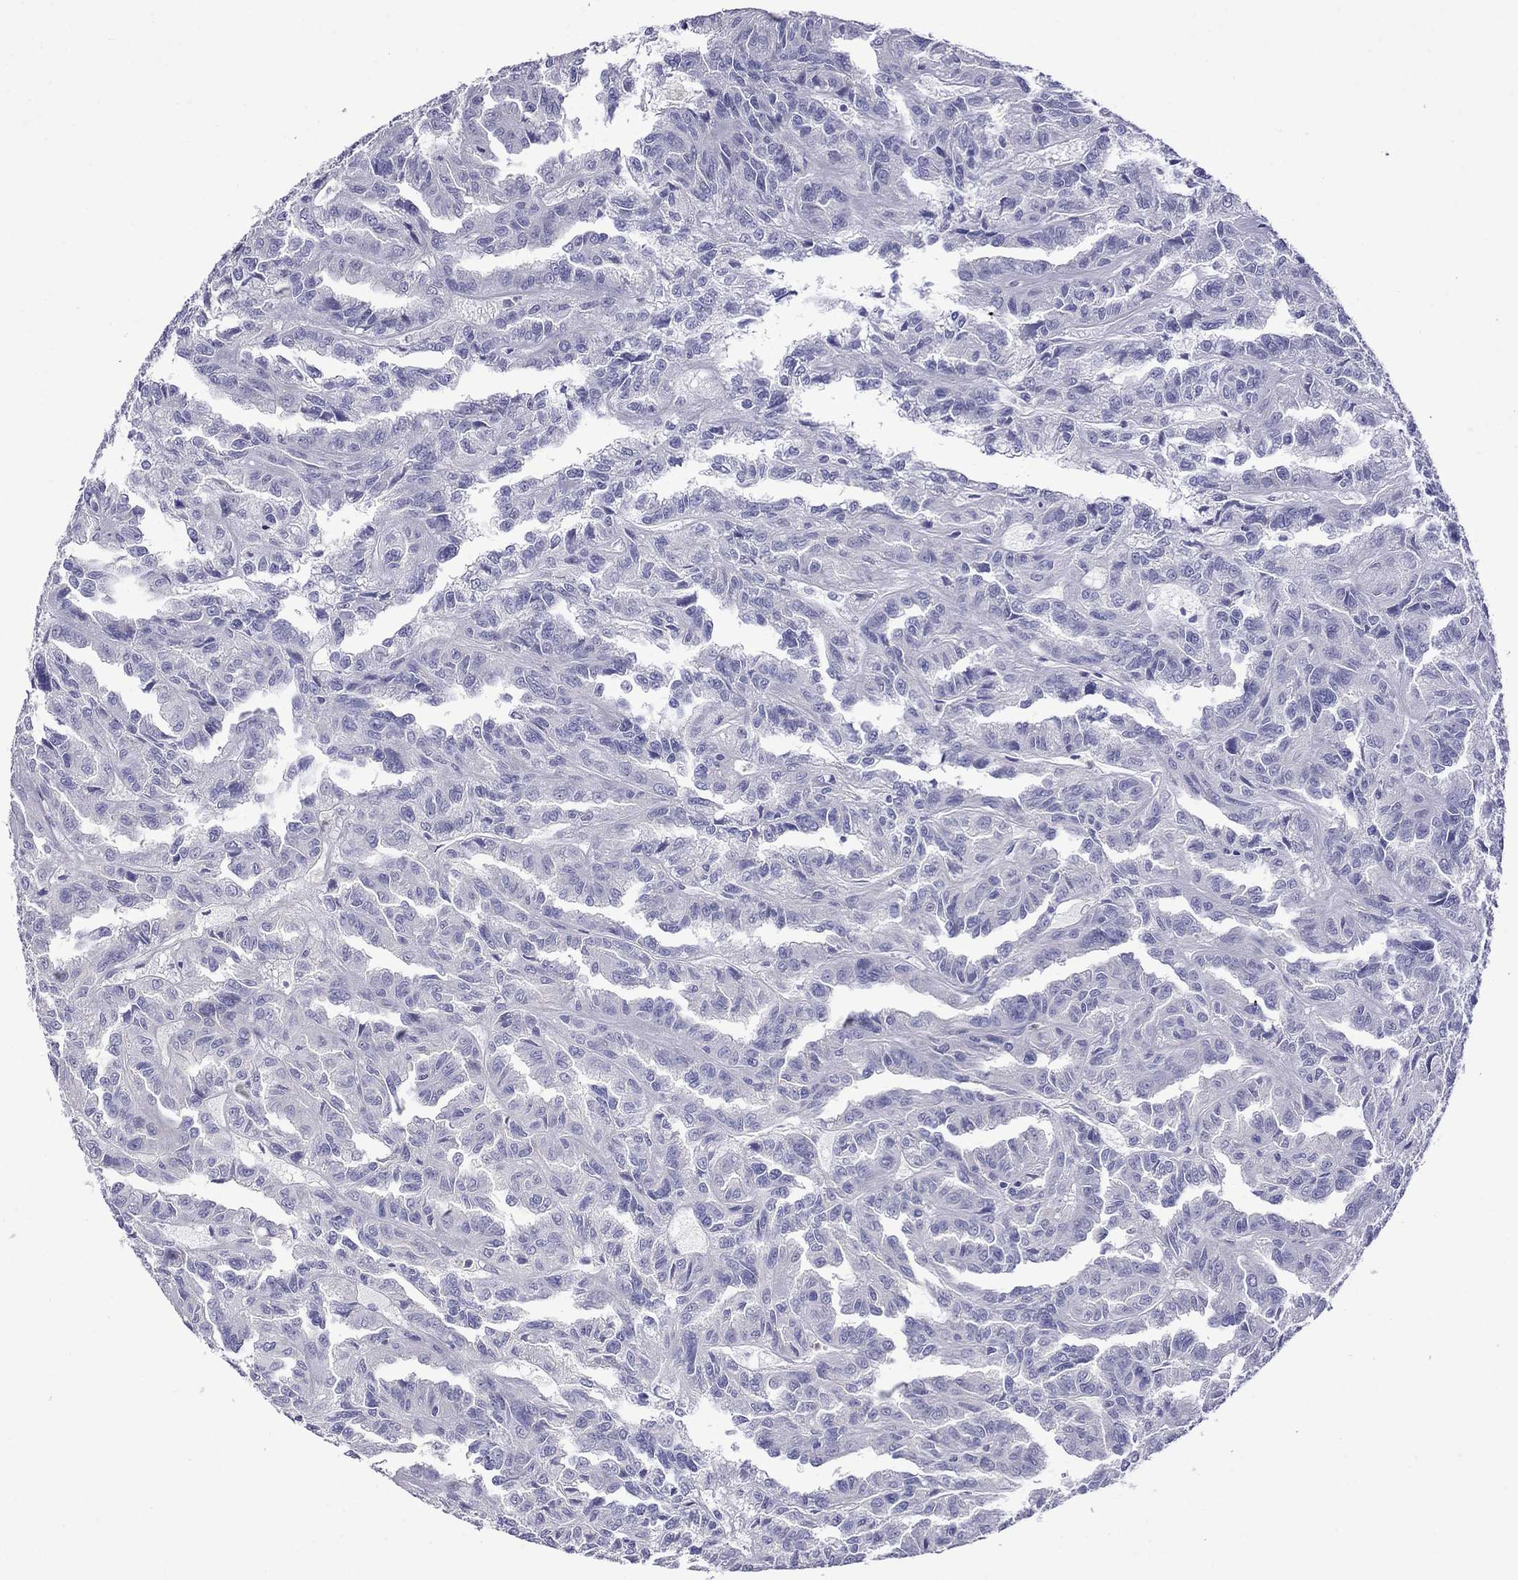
{"staining": {"intensity": "negative", "quantity": "none", "location": "none"}, "tissue": "renal cancer", "cell_type": "Tumor cells", "image_type": "cancer", "snomed": [{"axis": "morphology", "description": "Adenocarcinoma, NOS"}, {"axis": "topography", "description": "Kidney"}], "caption": "IHC of renal cancer (adenocarcinoma) displays no staining in tumor cells.", "gene": "STAR", "patient": {"sex": "male", "age": 79}}